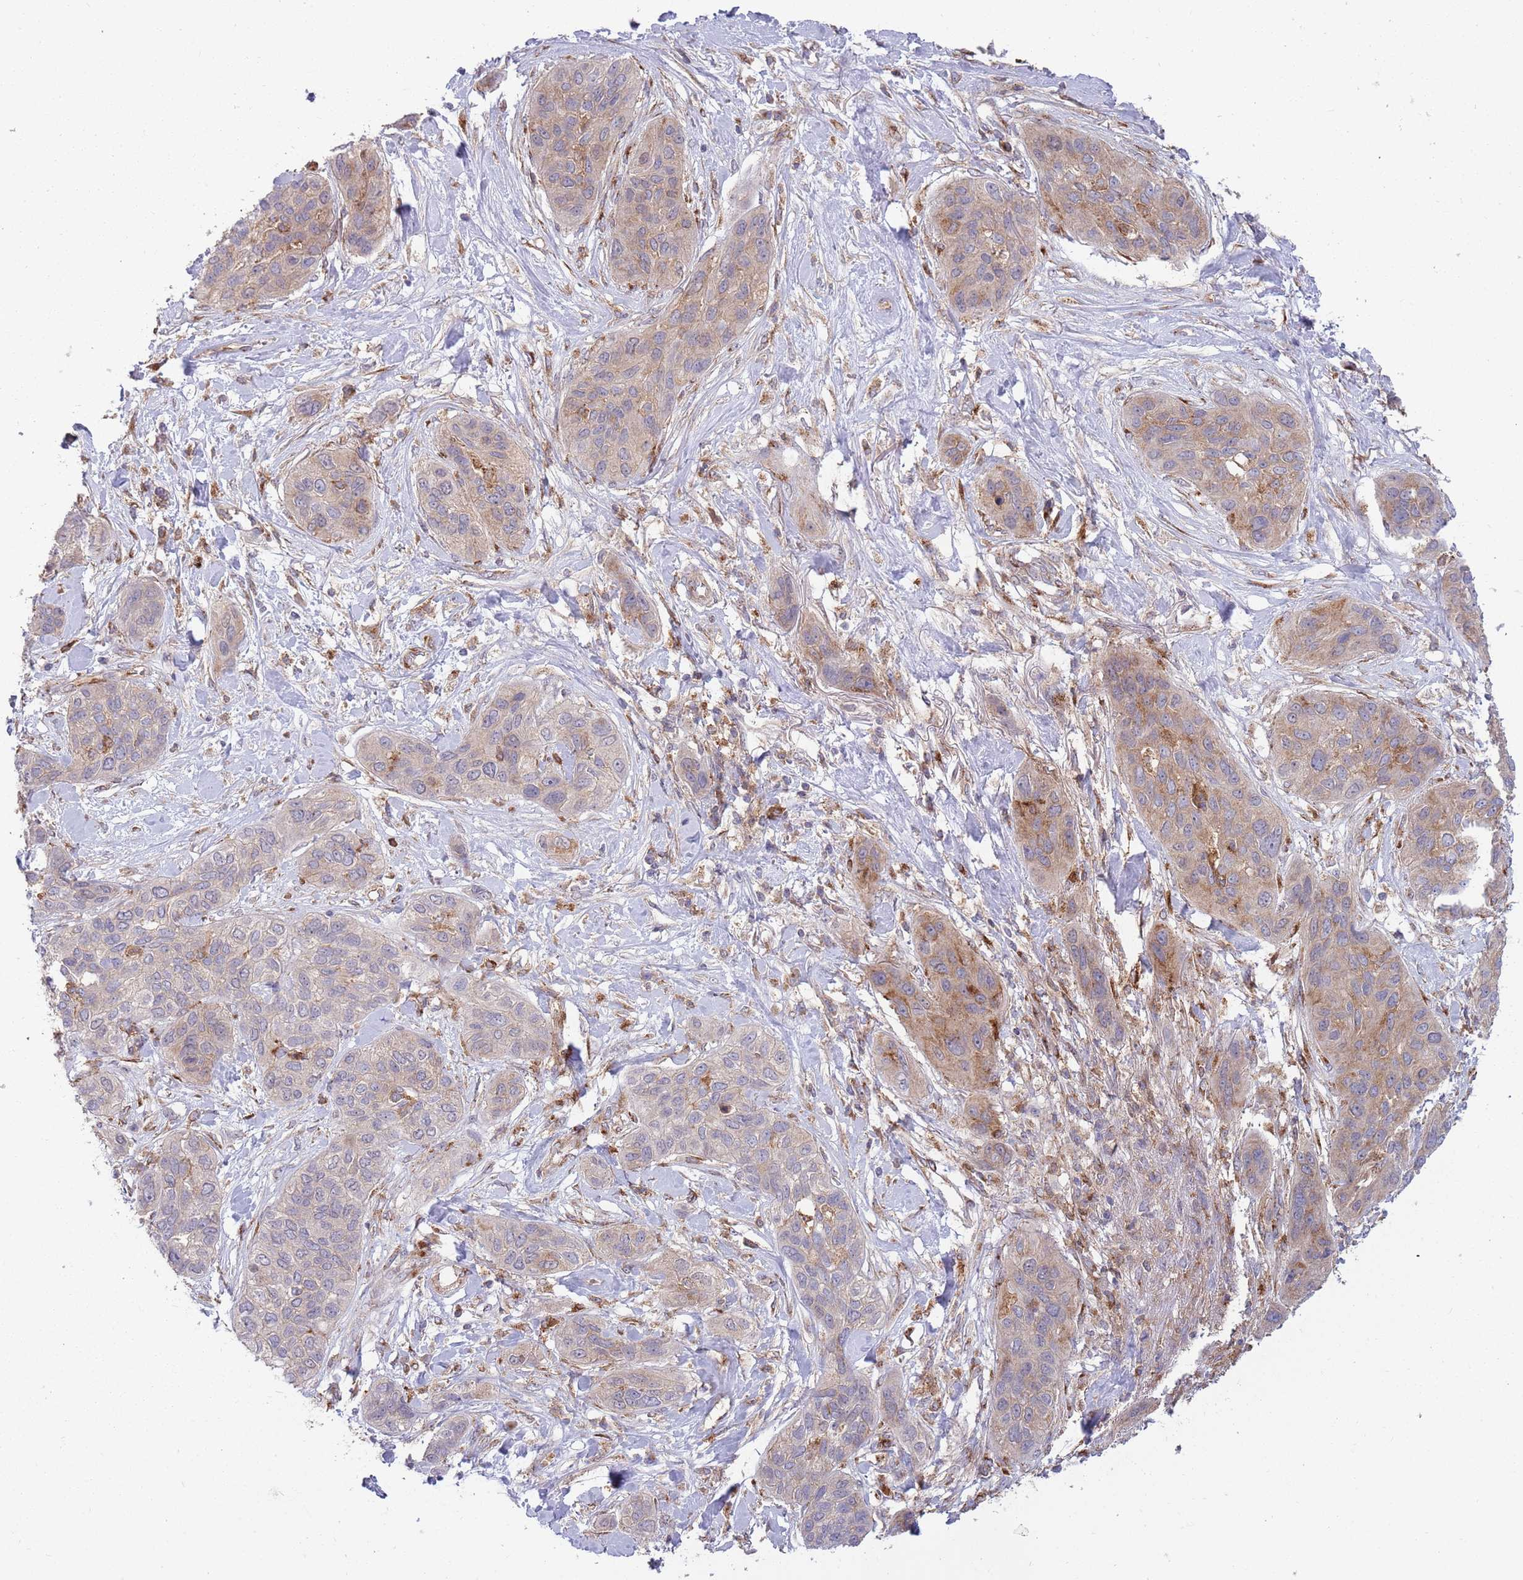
{"staining": {"intensity": "weak", "quantity": "25%-75%", "location": "cytoplasmic/membranous"}, "tissue": "lung cancer", "cell_type": "Tumor cells", "image_type": "cancer", "snomed": [{"axis": "morphology", "description": "Squamous cell carcinoma, NOS"}, {"axis": "topography", "description": "Lung"}], "caption": "Immunohistochemistry (IHC) (DAB (3,3'-diaminobenzidine)) staining of human lung squamous cell carcinoma demonstrates weak cytoplasmic/membranous protein positivity in about 25%-75% of tumor cells.", "gene": "BTBD7", "patient": {"sex": "female", "age": 70}}